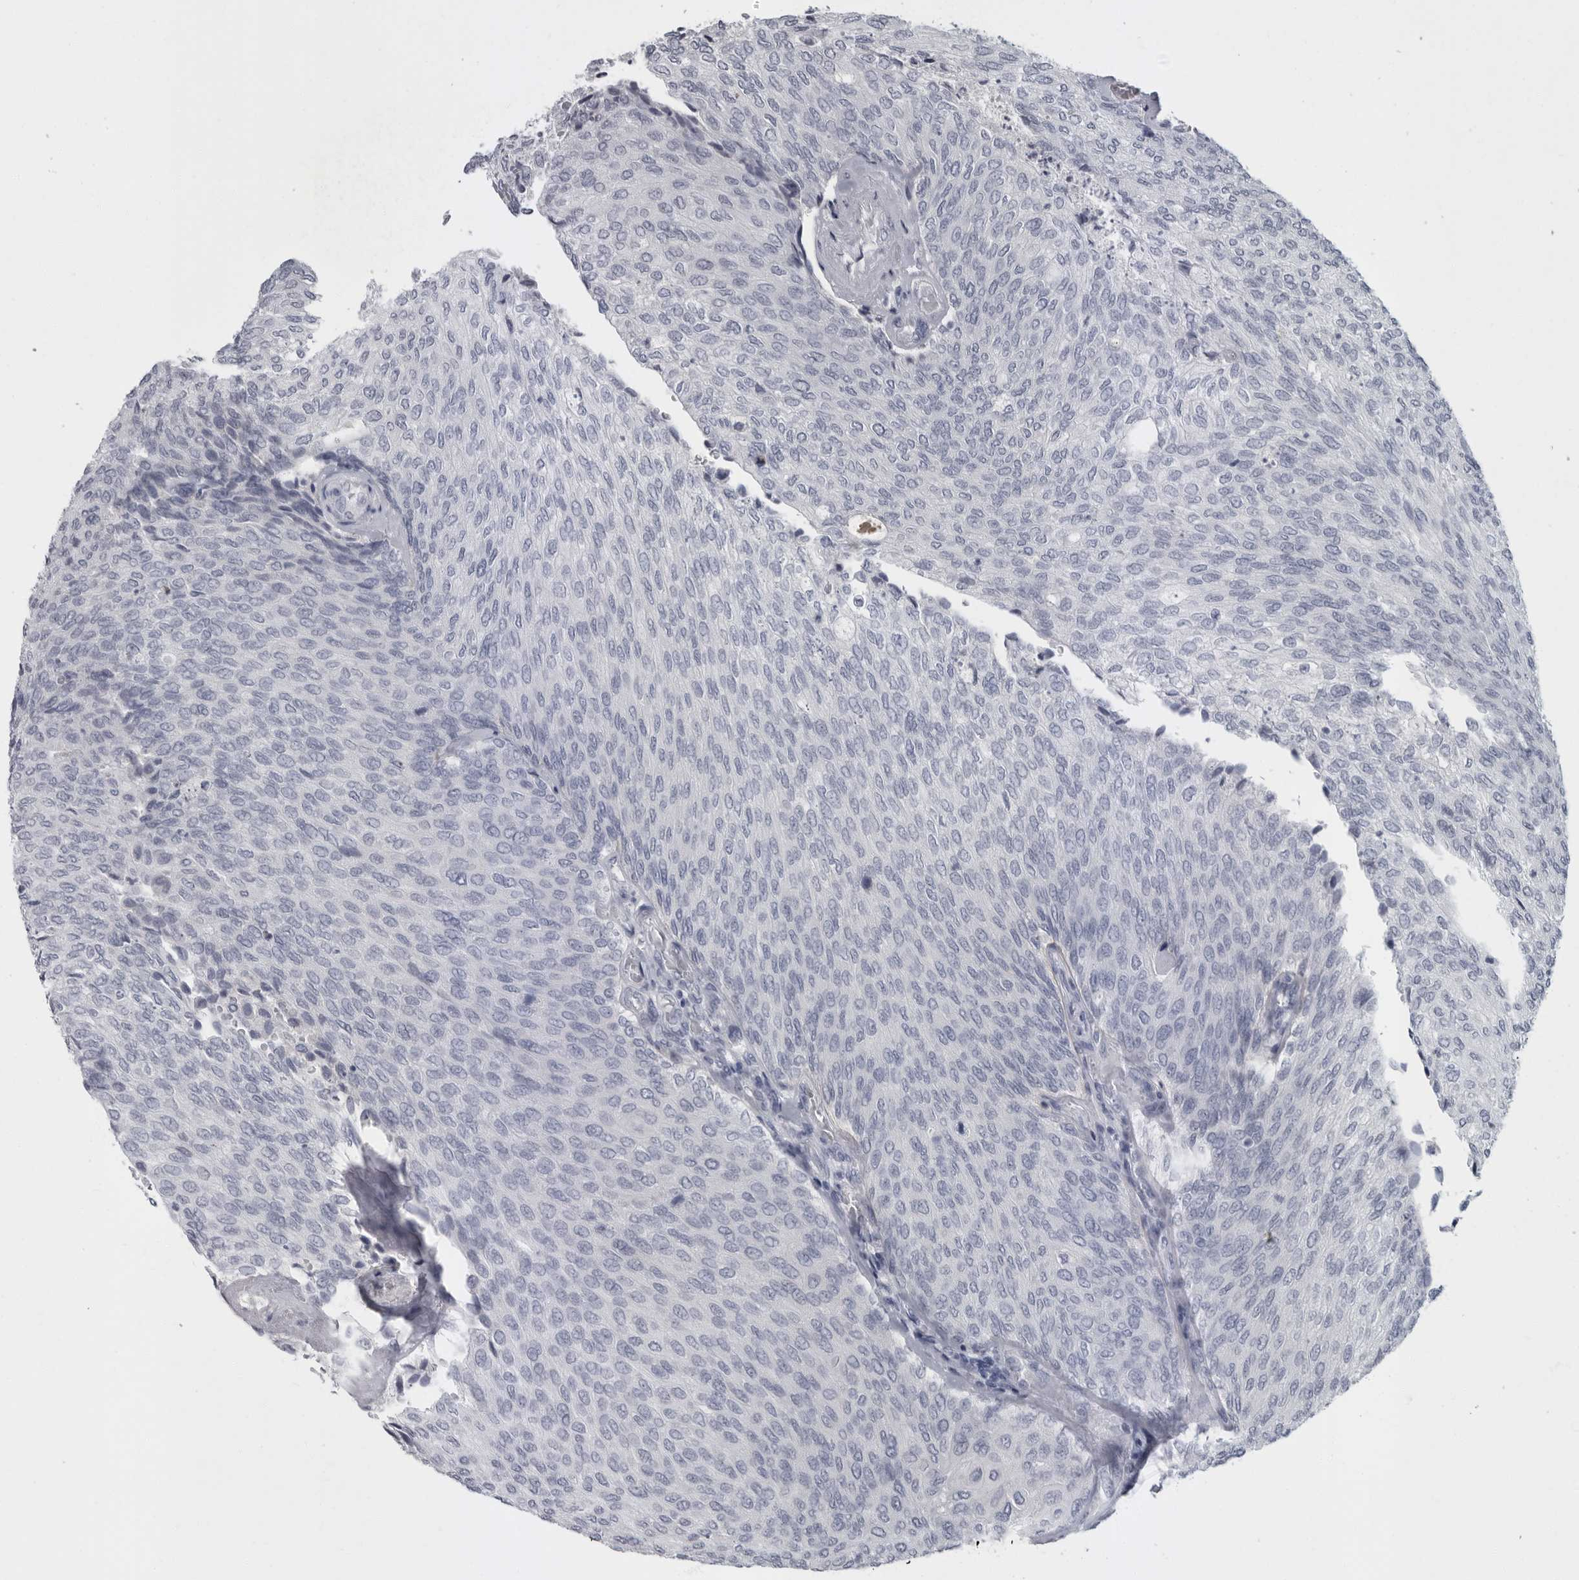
{"staining": {"intensity": "negative", "quantity": "none", "location": "none"}, "tissue": "urothelial cancer", "cell_type": "Tumor cells", "image_type": "cancer", "snomed": [{"axis": "morphology", "description": "Urothelial carcinoma, Low grade"}, {"axis": "topography", "description": "Urinary bladder"}], "caption": "DAB (3,3'-diaminobenzidine) immunohistochemical staining of urothelial carcinoma (low-grade) reveals no significant expression in tumor cells.", "gene": "SLC25A39", "patient": {"sex": "female", "age": 79}}